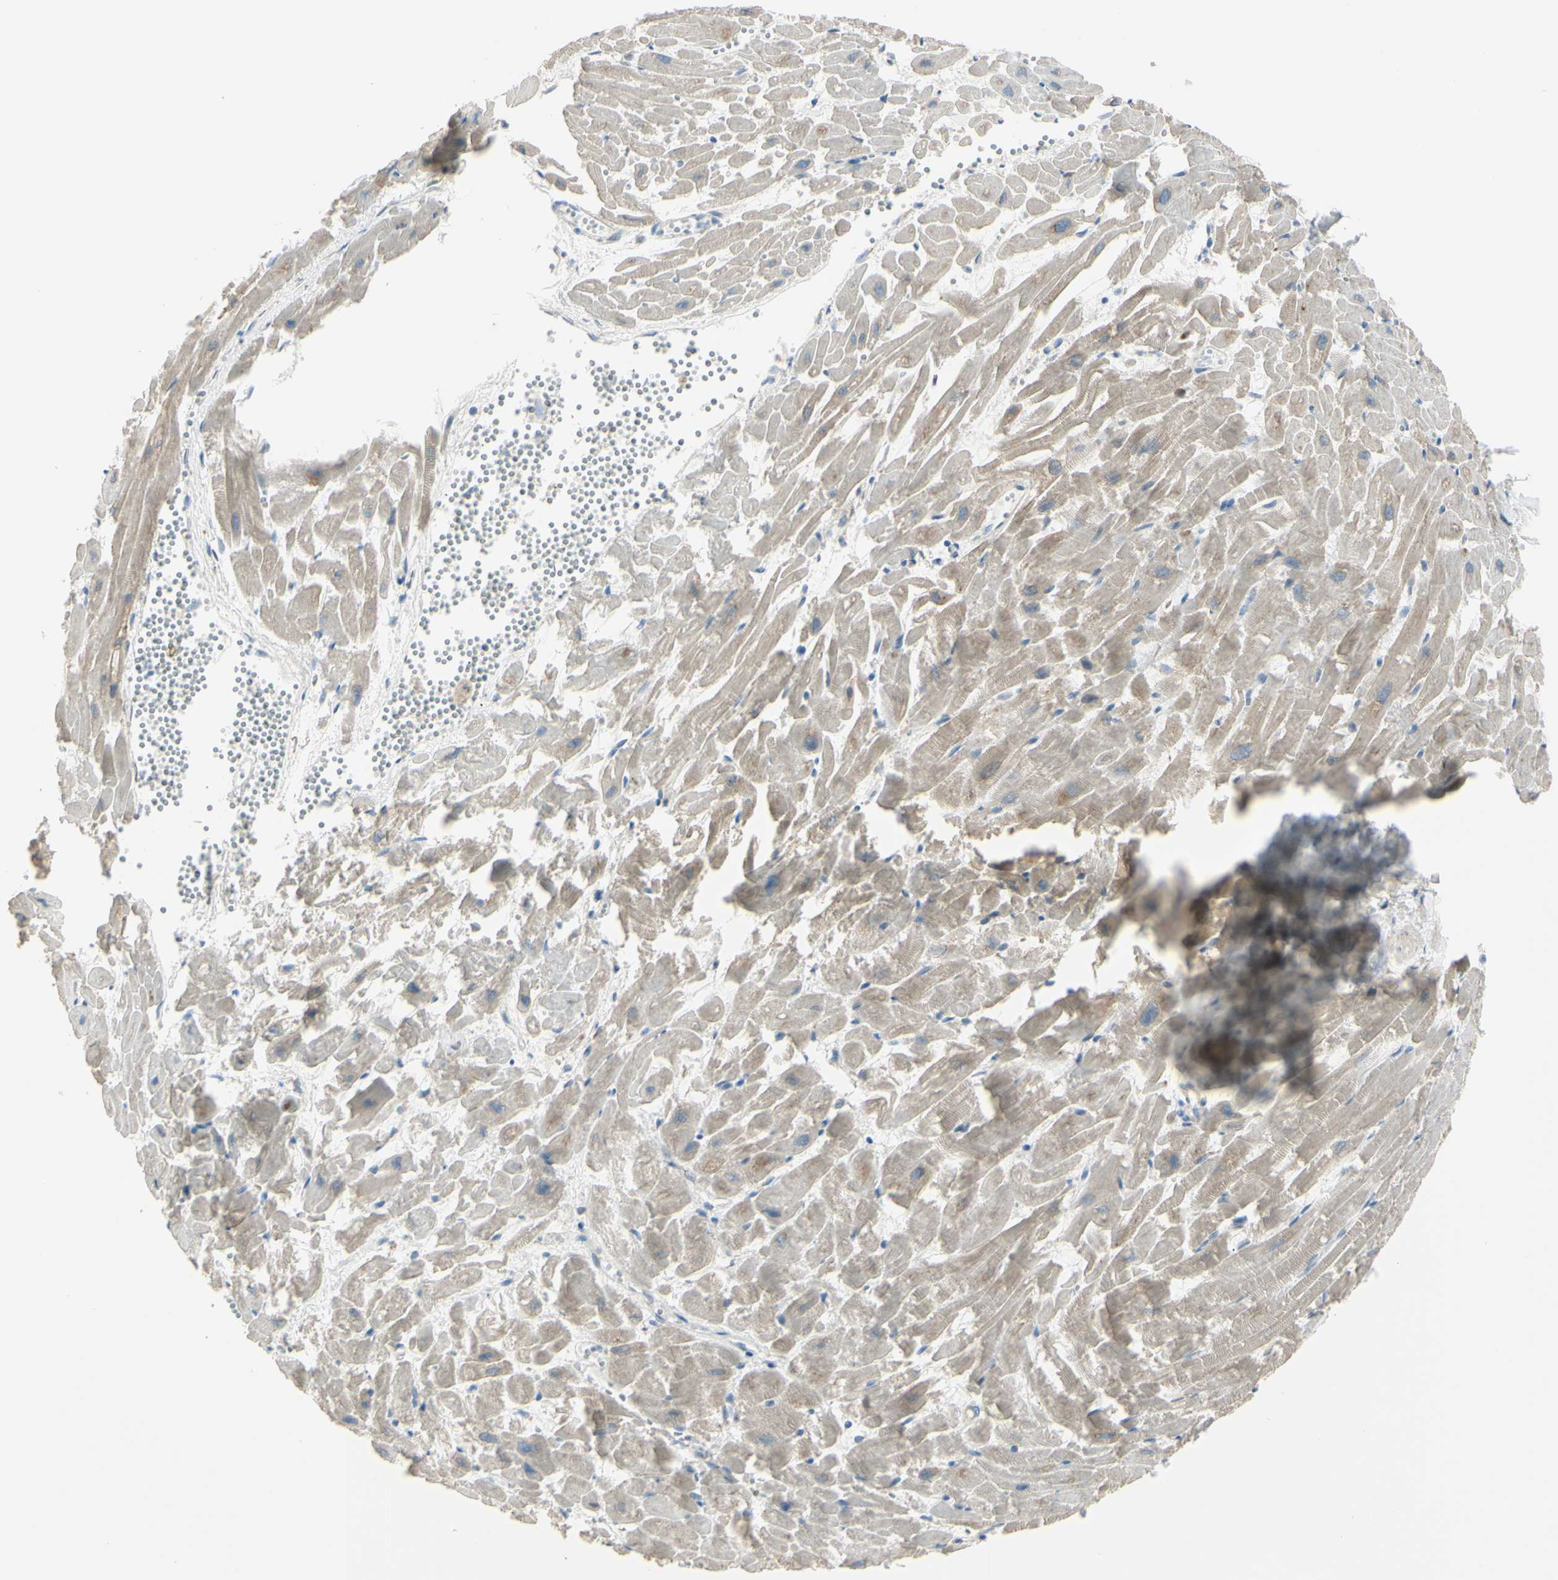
{"staining": {"intensity": "moderate", "quantity": ">75%", "location": "cytoplasmic/membranous"}, "tissue": "heart muscle", "cell_type": "Cardiomyocytes", "image_type": "normal", "snomed": [{"axis": "morphology", "description": "Normal tissue, NOS"}, {"axis": "topography", "description": "Heart"}], "caption": "Cardiomyocytes exhibit medium levels of moderate cytoplasmic/membranous staining in approximately >75% of cells in benign human heart muscle. (DAB = brown stain, brightfield microscopy at high magnification).", "gene": "LMTK2", "patient": {"sex": "female", "age": 19}}